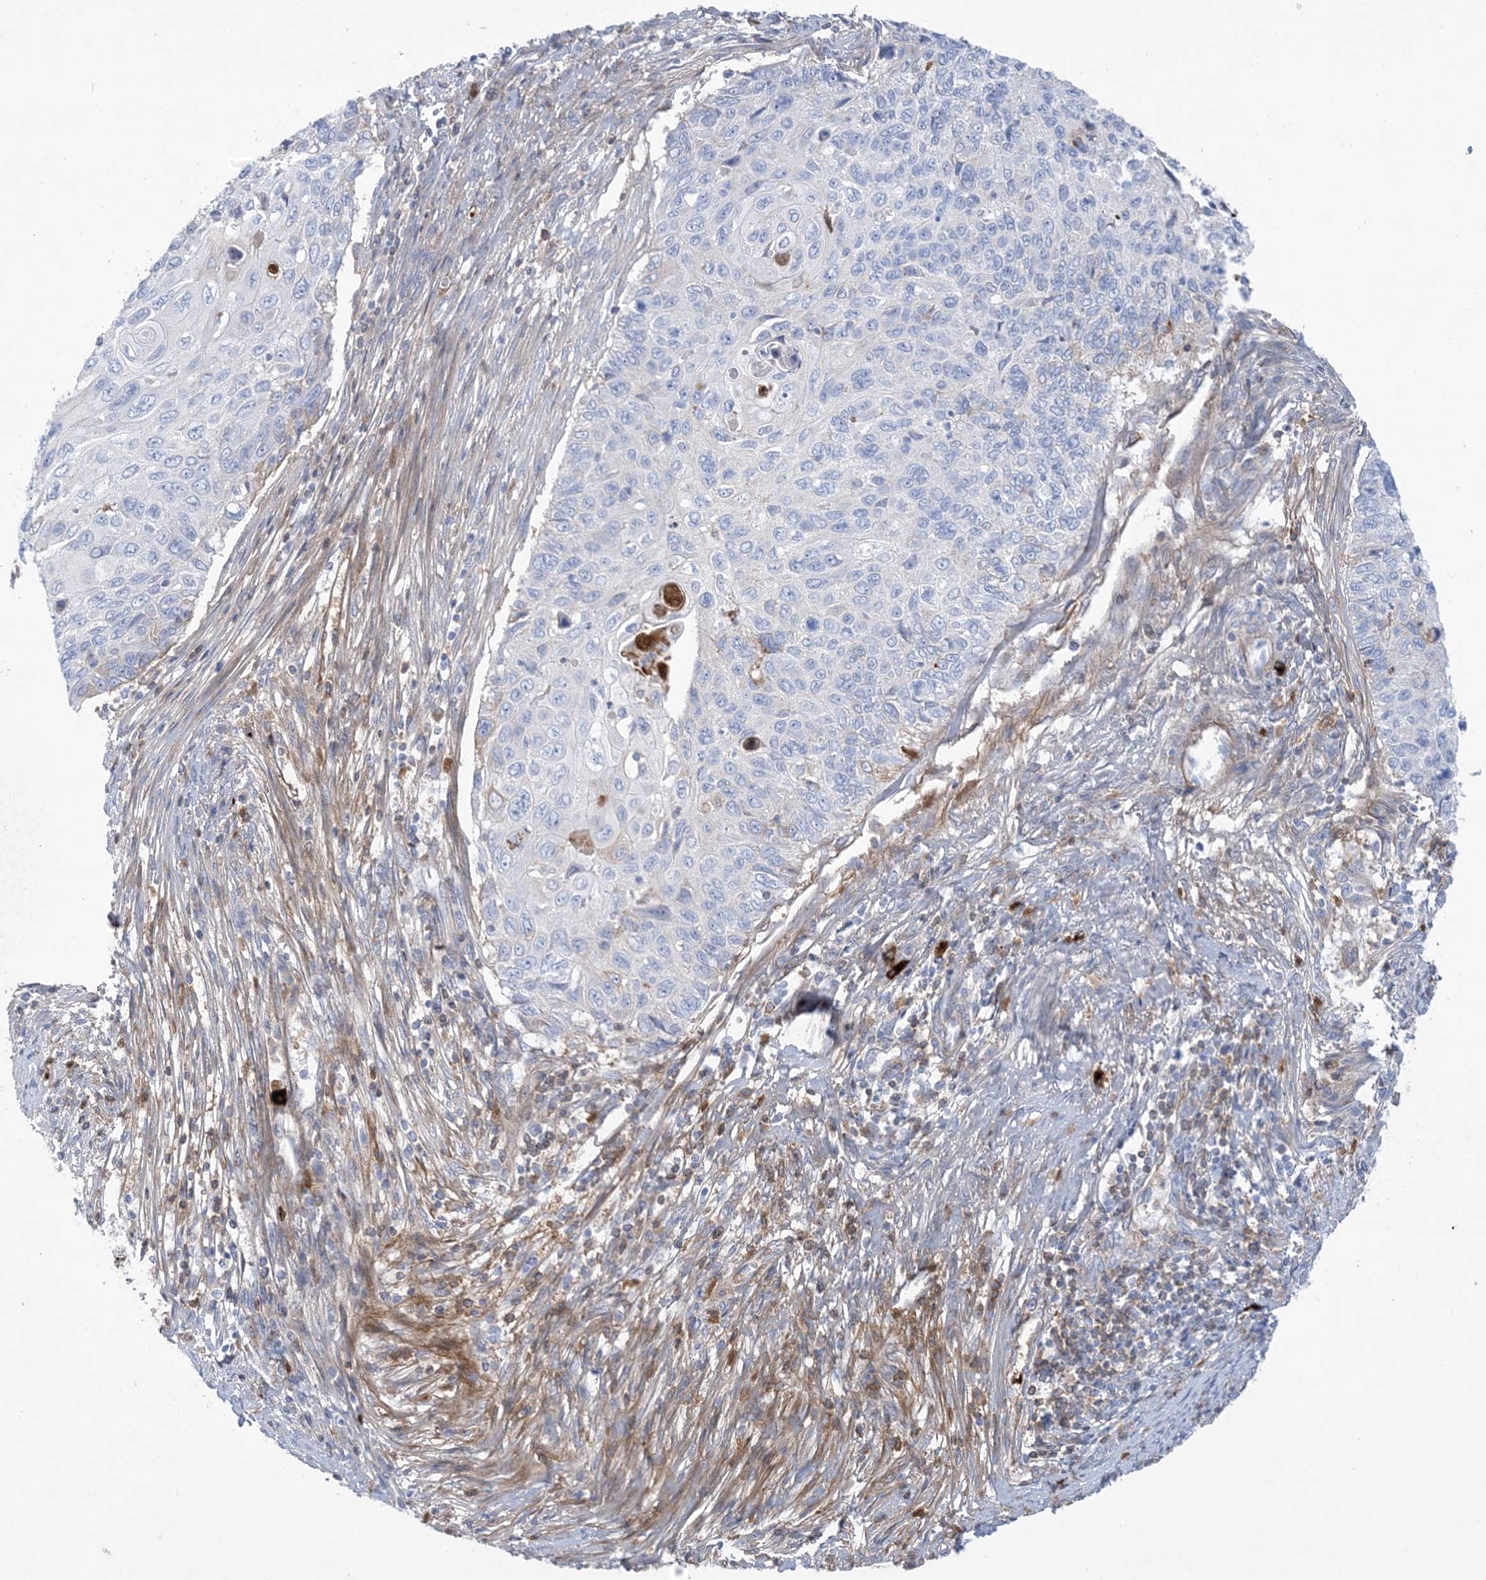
{"staining": {"intensity": "negative", "quantity": "none", "location": "none"}, "tissue": "cervical cancer", "cell_type": "Tumor cells", "image_type": "cancer", "snomed": [{"axis": "morphology", "description": "Squamous cell carcinoma, NOS"}, {"axis": "topography", "description": "Cervix"}], "caption": "Cervical cancer (squamous cell carcinoma) was stained to show a protein in brown. There is no significant expression in tumor cells. The staining was performed using DAB (3,3'-diaminobenzidine) to visualize the protein expression in brown, while the nuclei were stained in blue with hematoxylin (Magnification: 20x).", "gene": "ATP11C", "patient": {"sex": "female", "age": 70}}